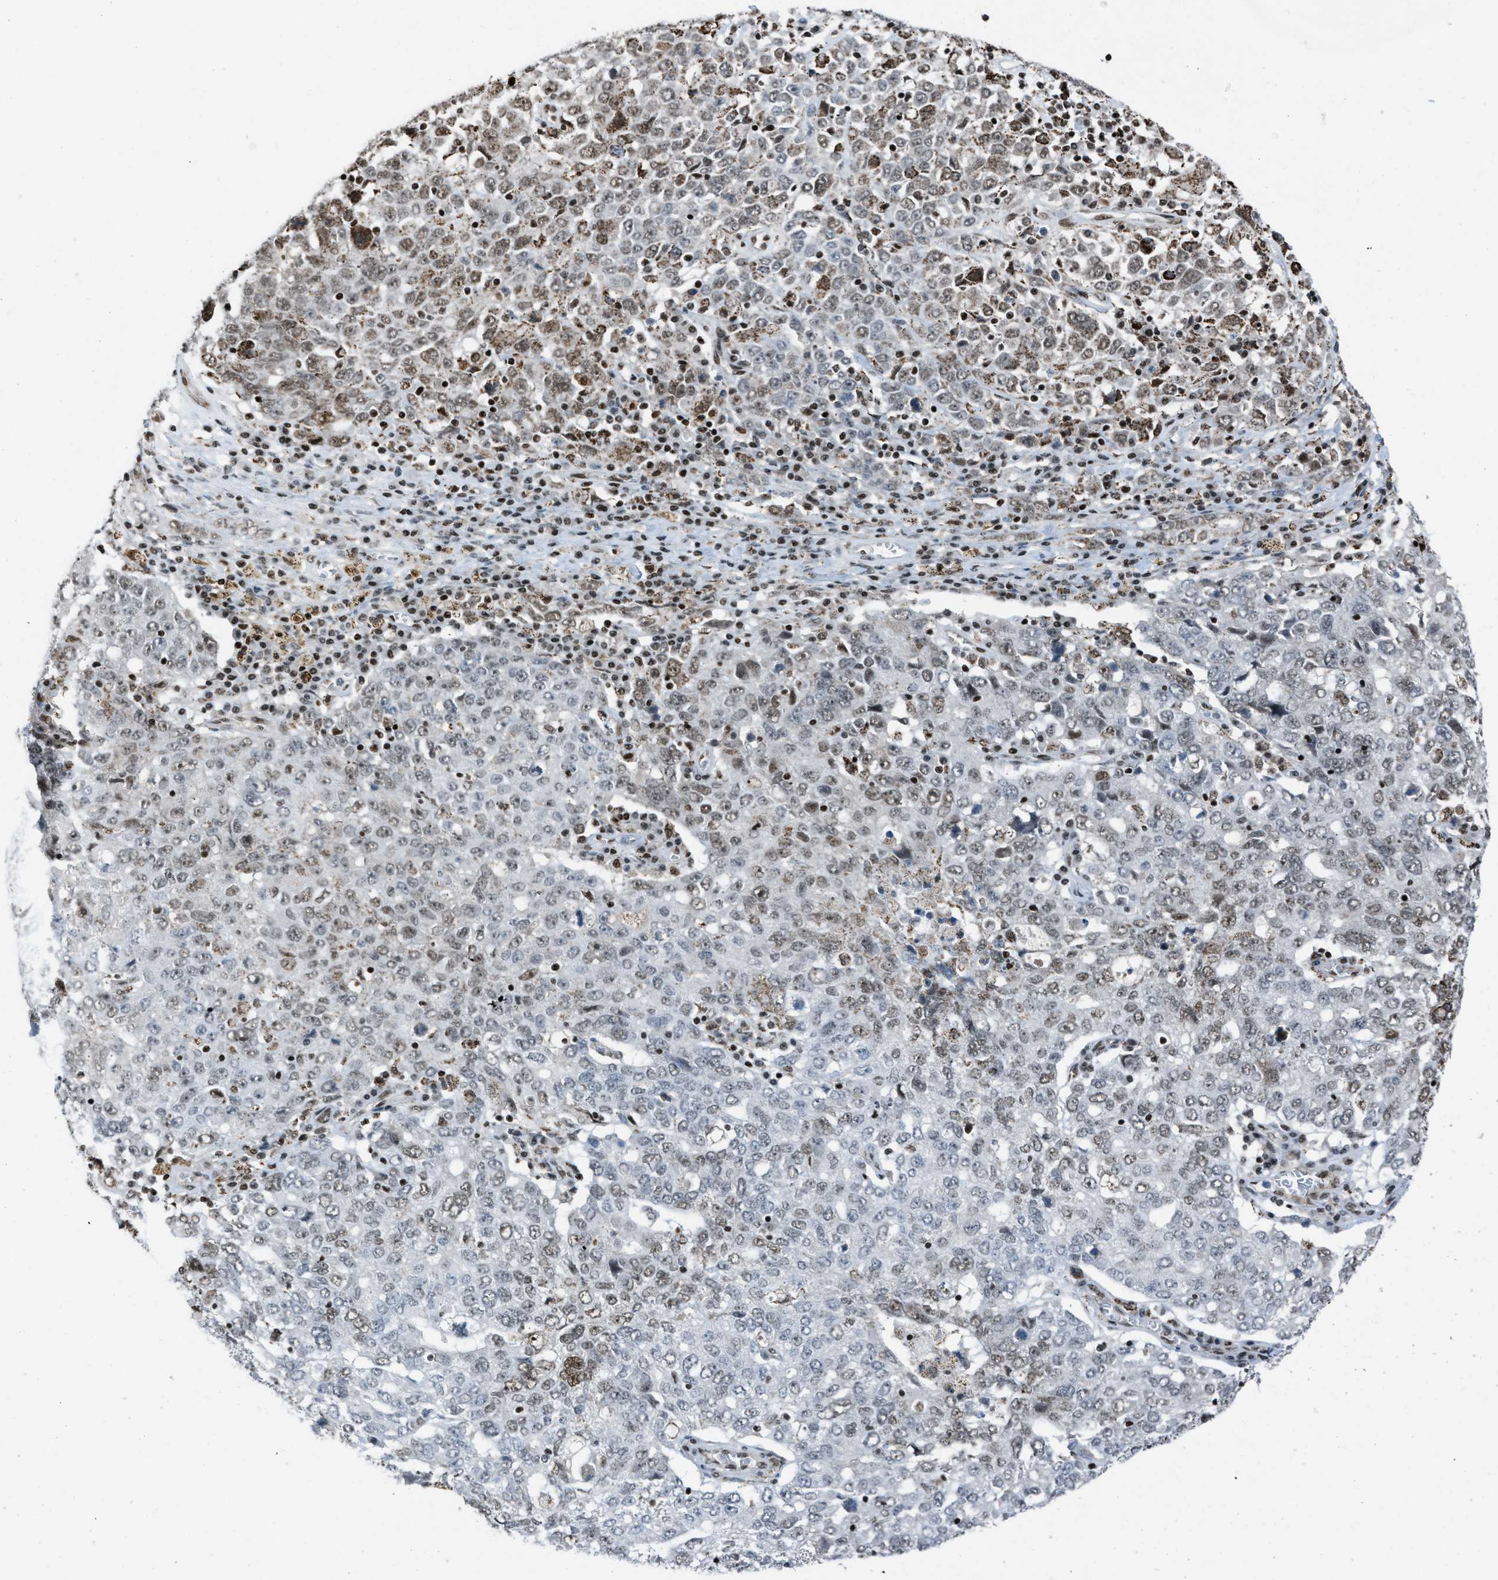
{"staining": {"intensity": "moderate", "quantity": "25%-75%", "location": "nuclear"}, "tissue": "ovarian cancer", "cell_type": "Tumor cells", "image_type": "cancer", "snomed": [{"axis": "morphology", "description": "Carcinoma, endometroid"}, {"axis": "topography", "description": "Ovary"}], "caption": "Human ovarian cancer (endometroid carcinoma) stained with a protein marker displays moderate staining in tumor cells.", "gene": "SLFN5", "patient": {"sex": "female", "age": 62}}